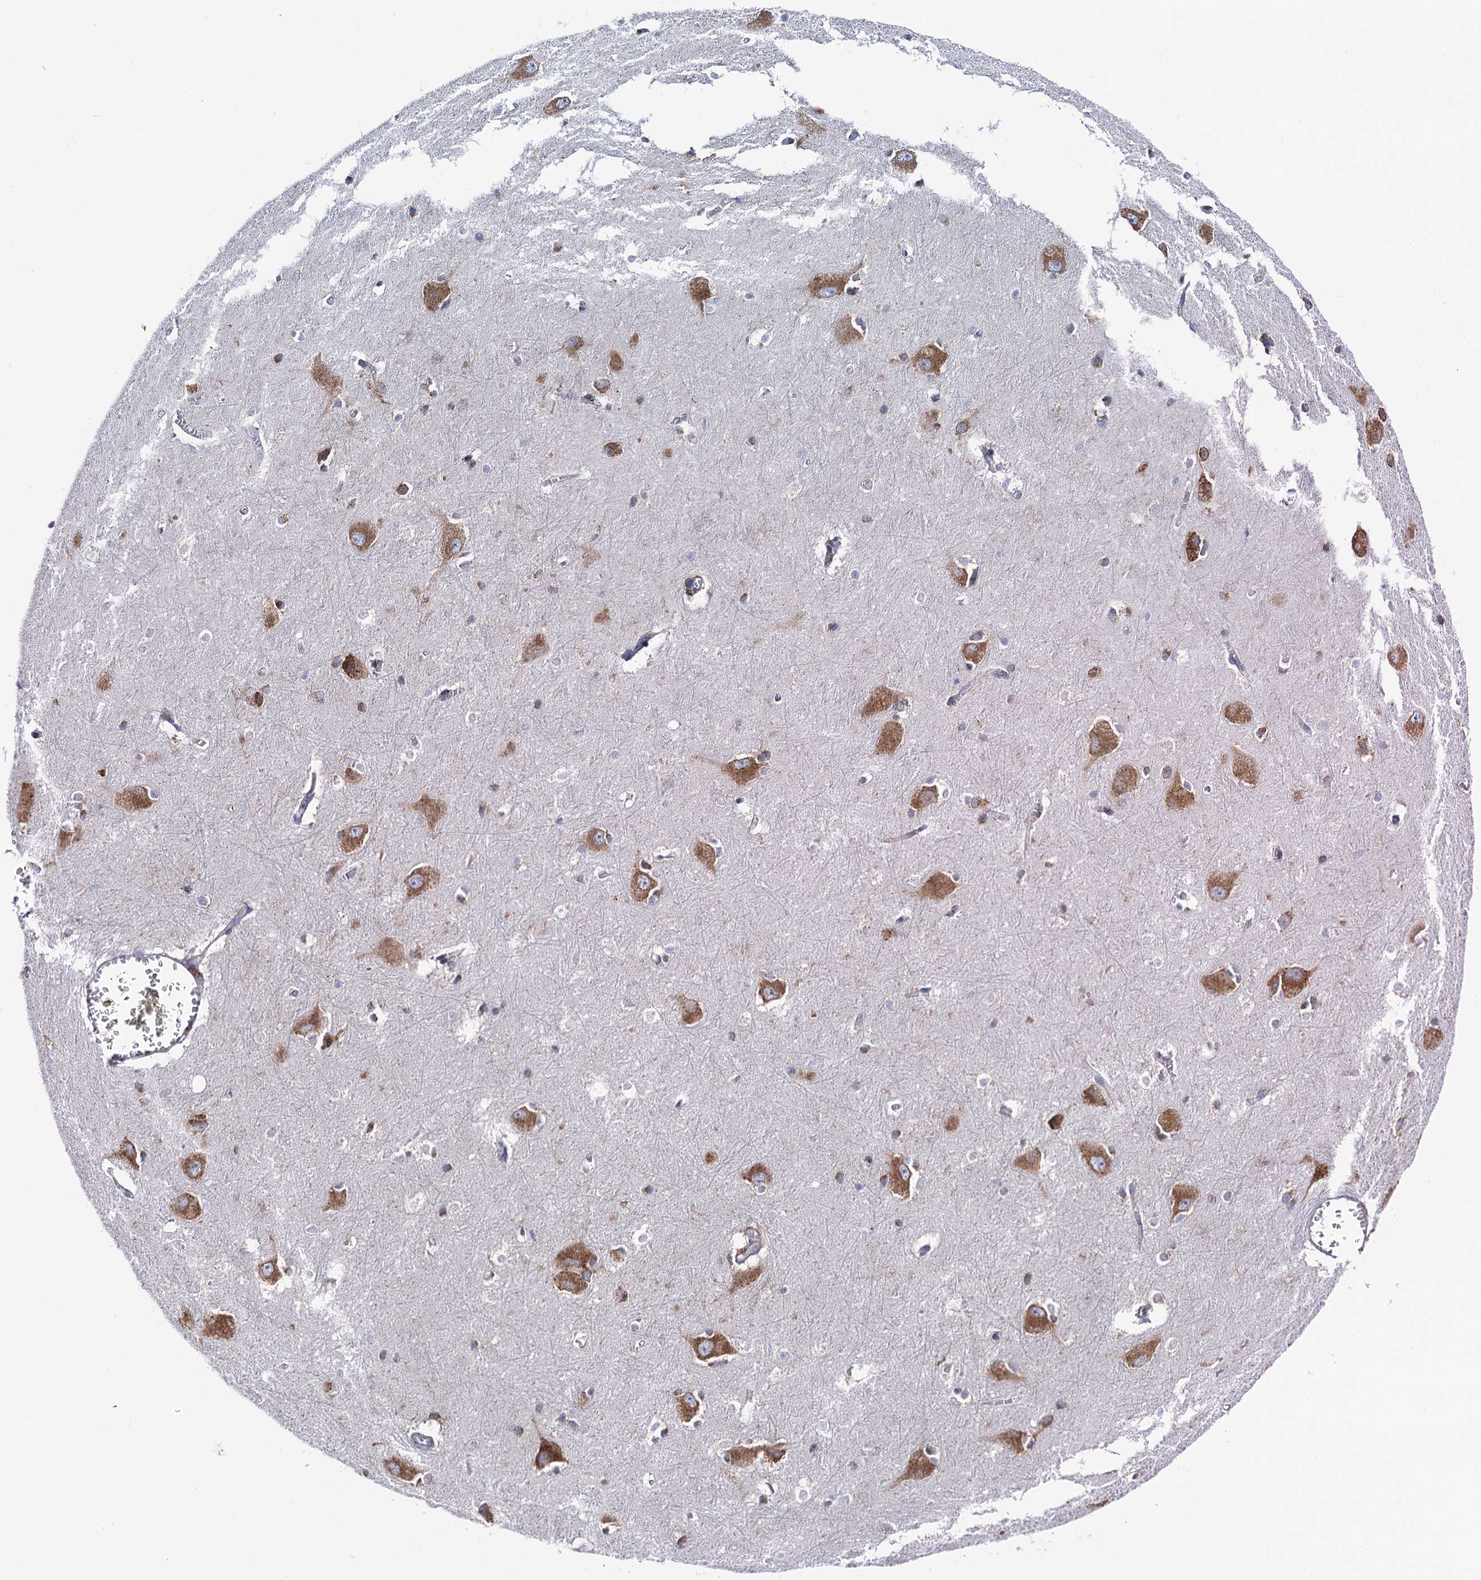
{"staining": {"intensity": "weak", "quantity": "<25%", "location": "cytoplasmic/membranous"}, "tissue": "caudate", "cell_type": "Glial cells", "image_type": "normal", "snomed": [{"axis": "morphology", "description": "Normal tissue, NOS"}, {"axis": "topography", "description": "Lateral ventricle wall"}], "caption": "IHC of normal human caudate displays no positivity in glial cells.", "gene": "SHE", "patient": {"sex": "male", "age": 37}}